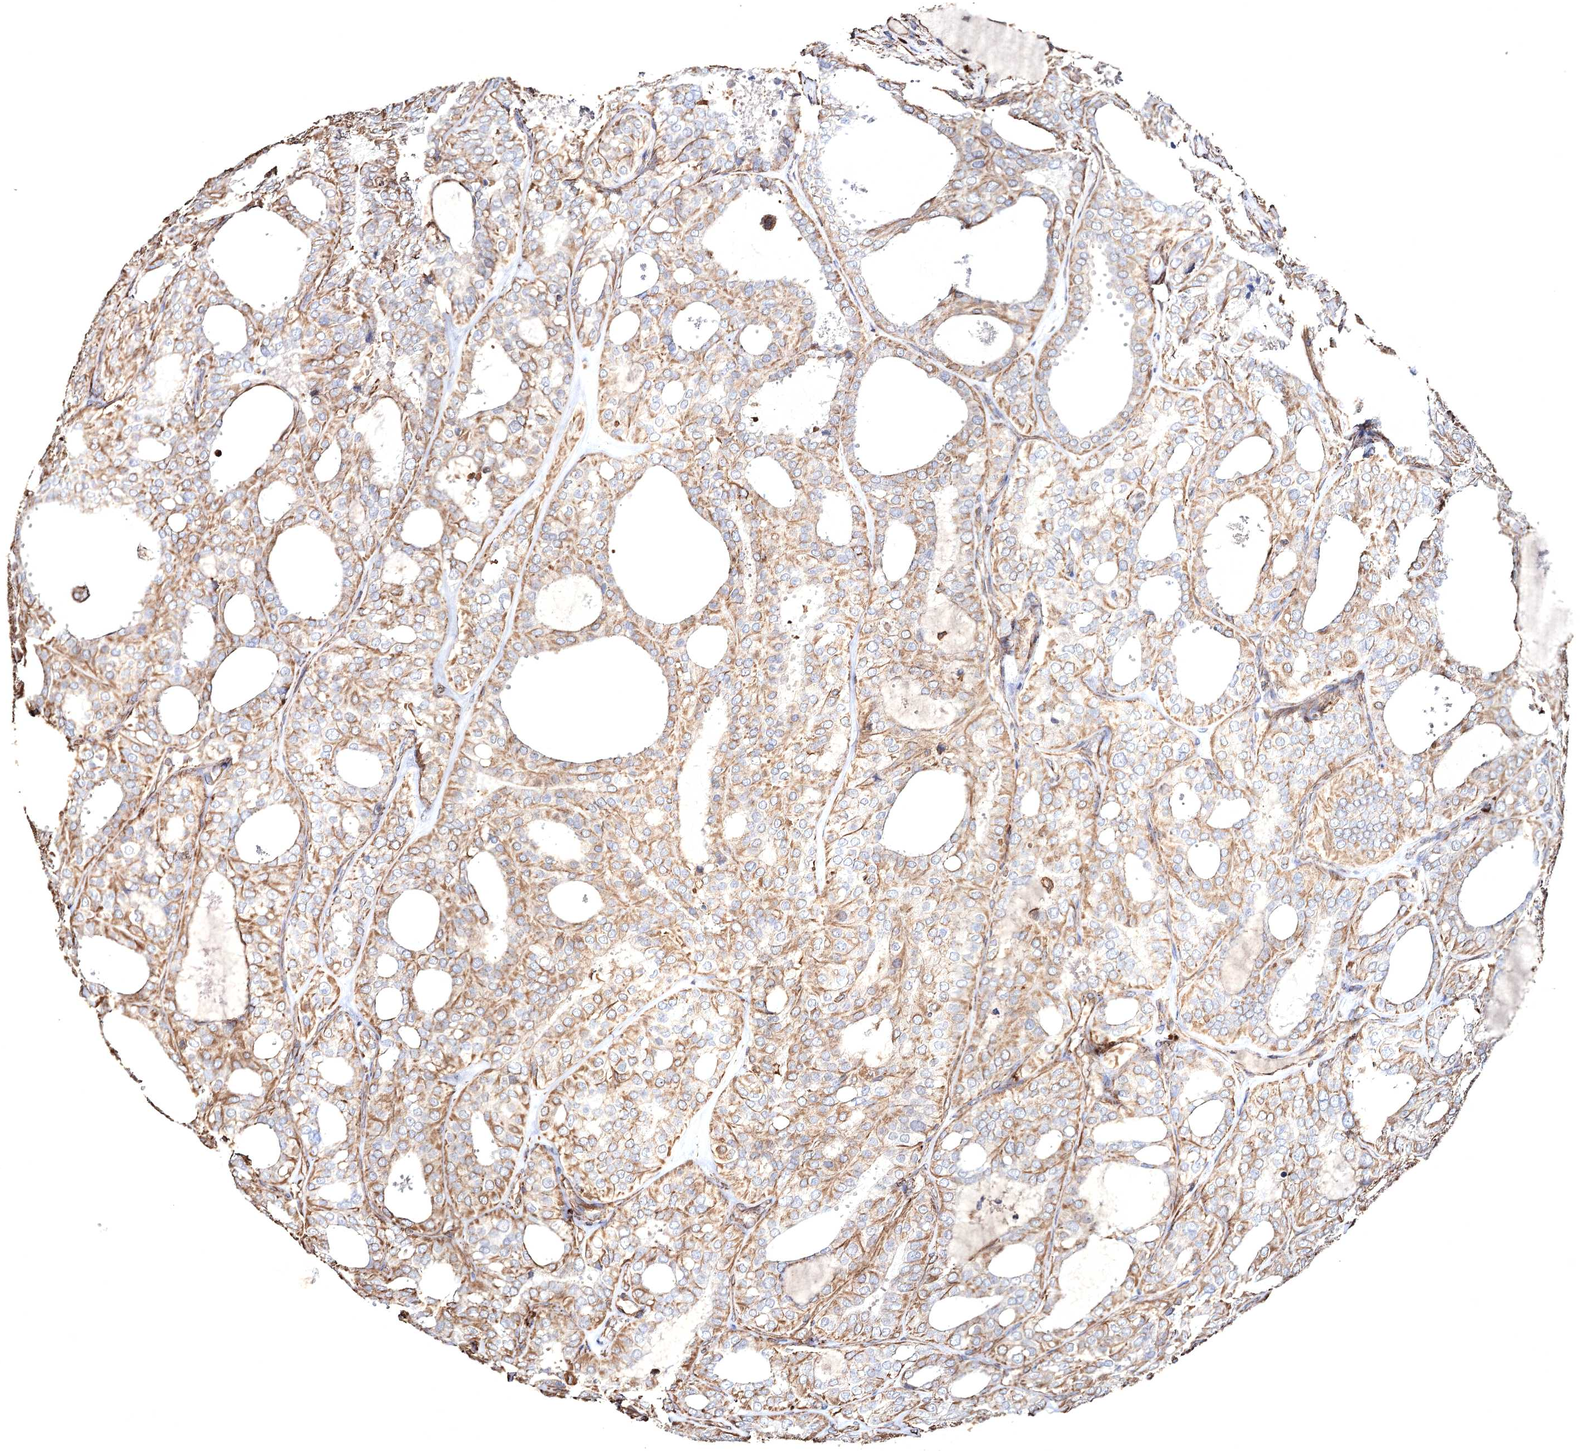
{"staining": {"intensity": "moderate", "quantity": ">75%", "location": "cytoplasmic/membranous"}, "tissue": "thyroid cancer", "cell_type": "Tumor cells", "image_type": "cancer", "snomed": [{"axis": "morphology", "description": "Follicular adenoma carcinoma, NOS"}, {"axis": "topography", "description": "Thyroid gland"}], "caption": "A brown stain shows moderate cytoplasmic/membranous expression of a protein in thyroid cancer tumor cells.", "gene": "CLEC4M", "patient": {"sex": "male", "age": 75}}